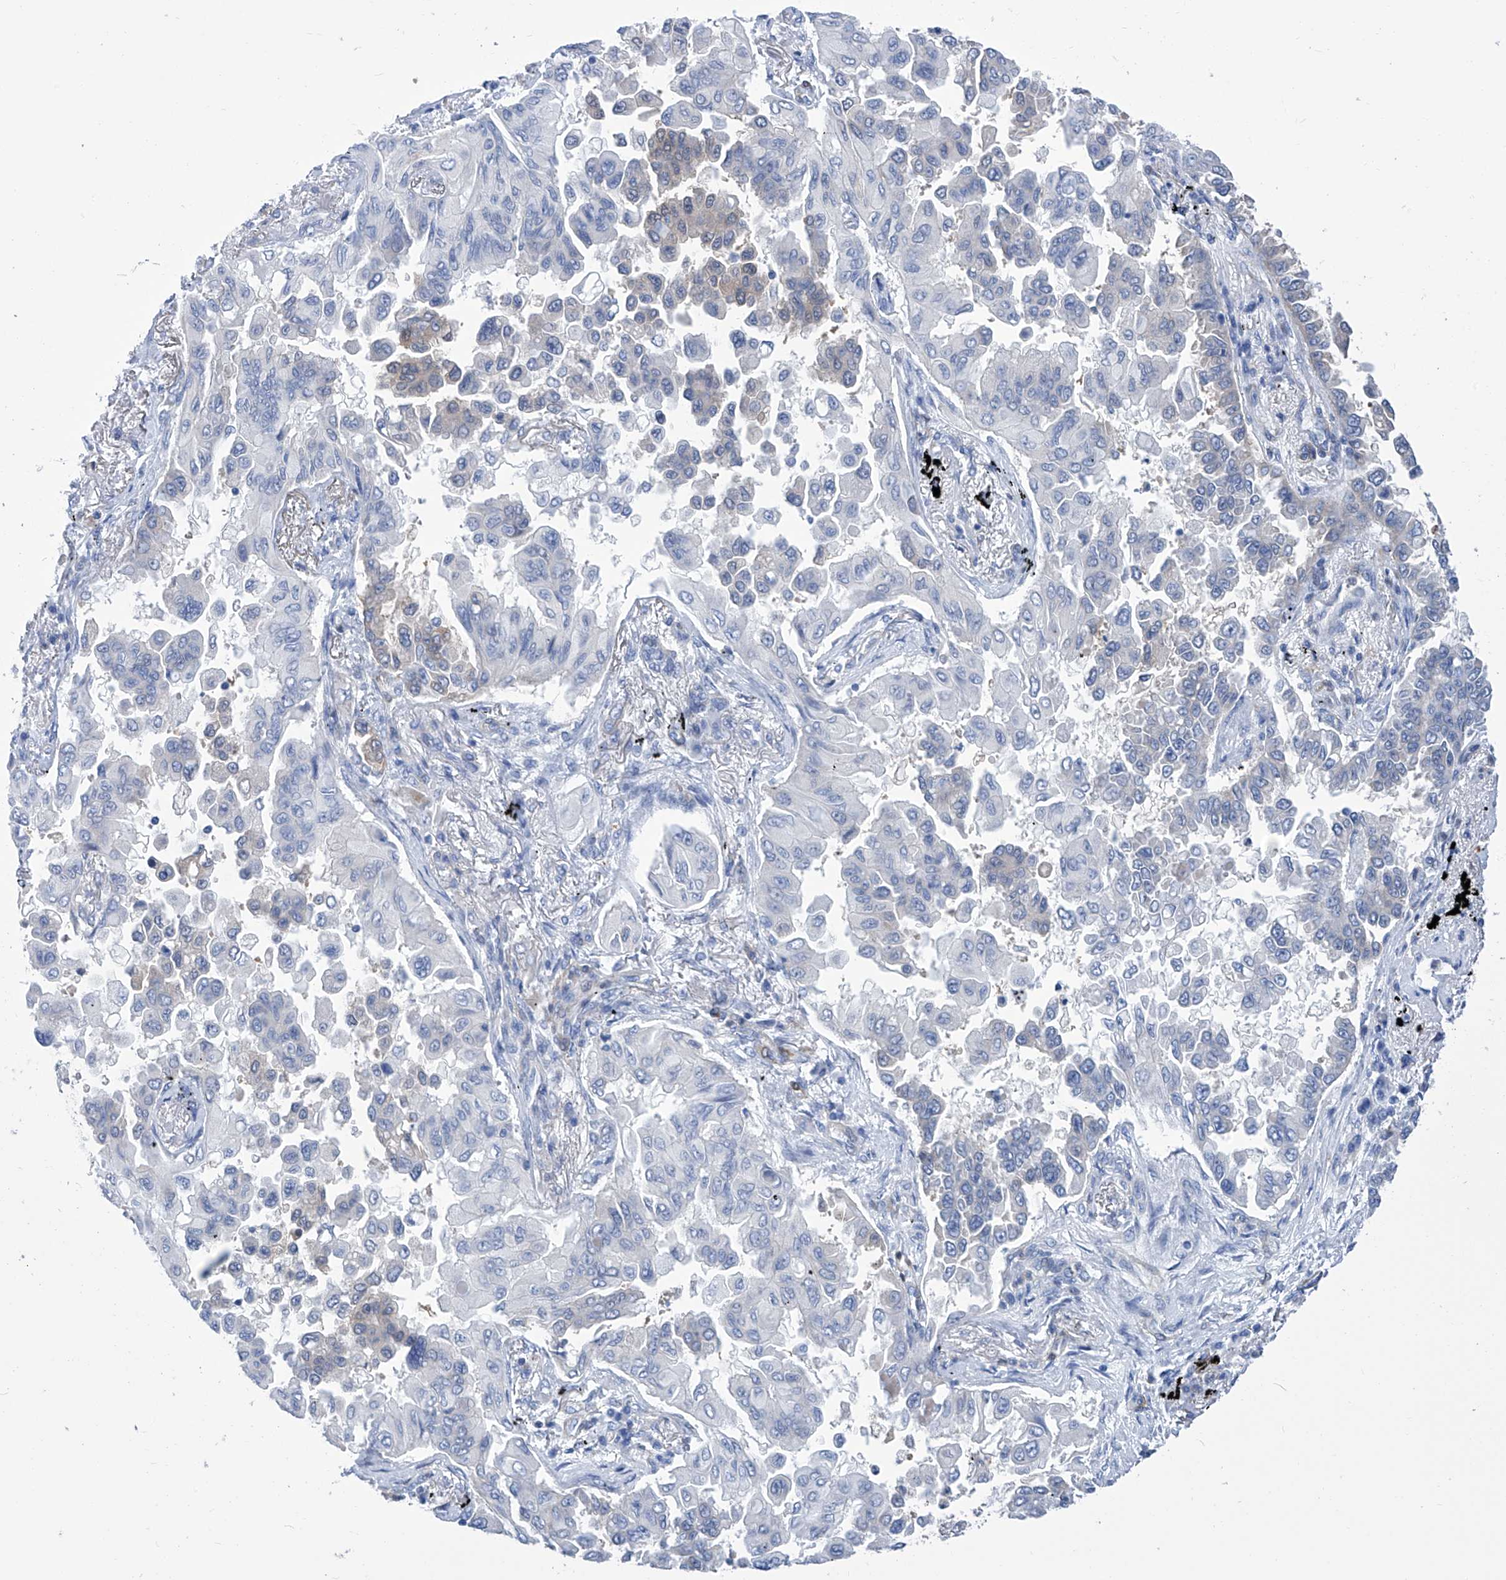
{"staining": {"intensity": "weak", "quantity": "<25%", "location": "cytoplasmic/membranous"}, "tissue": "lung cancer", "cell_type": "Tumor cells", "image_type": "cancer", "snomed": [{"axis": "morphology", "description": "Adenocarcinoma, NOS"}, {"axis": "topography", "description": "Lung"}], "caption": "Lung cancer (adenocarcinoma) was stained to show a protein in brown. There is no significant positivity in tumor cells. The staining is performed using DAB brown chromogen with nuclei counter-stained in using hematoxylin.", "gene": "IMPA2", "patient": {"sex": "female", "age": 67}}